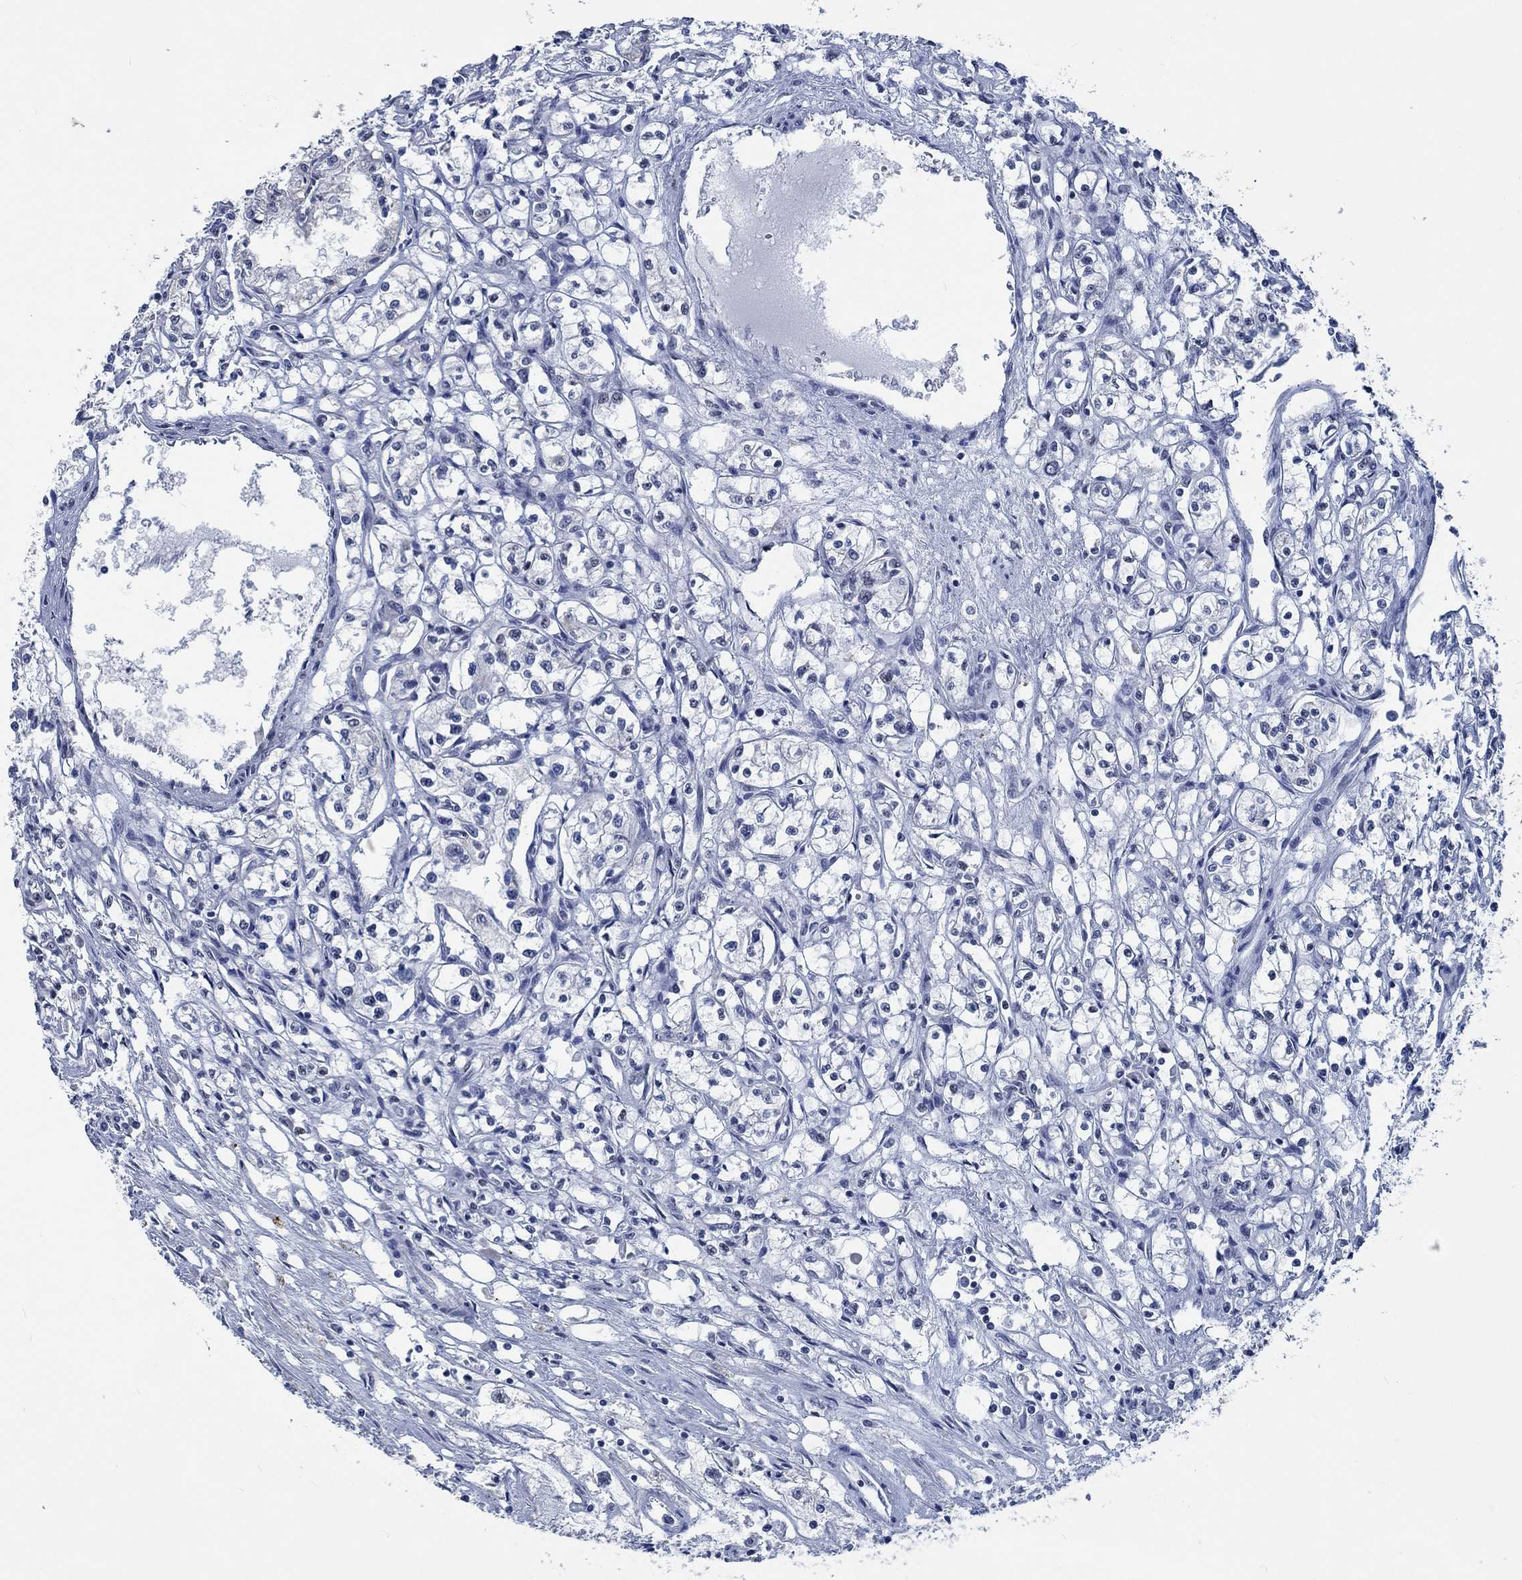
{"staining": {"intensity": "negative", "quantity": "none", "location": "none"}, "tissue": "renal cancer", "cell_type": "Tumor cells", "image_type": "cancer", "snomed": [{"axis": "morphology", "description": "Adenocarcinoma, NOS"}, {"axis": "topography", "description": "Kidney"}], "caption": "Immunohistochemistry (IHC) of renal cancer (adenocarcinoma) shows no staining in tumor cells.", "gene": "OBSCN", "patient": {"sex": "male", "age": 56}}